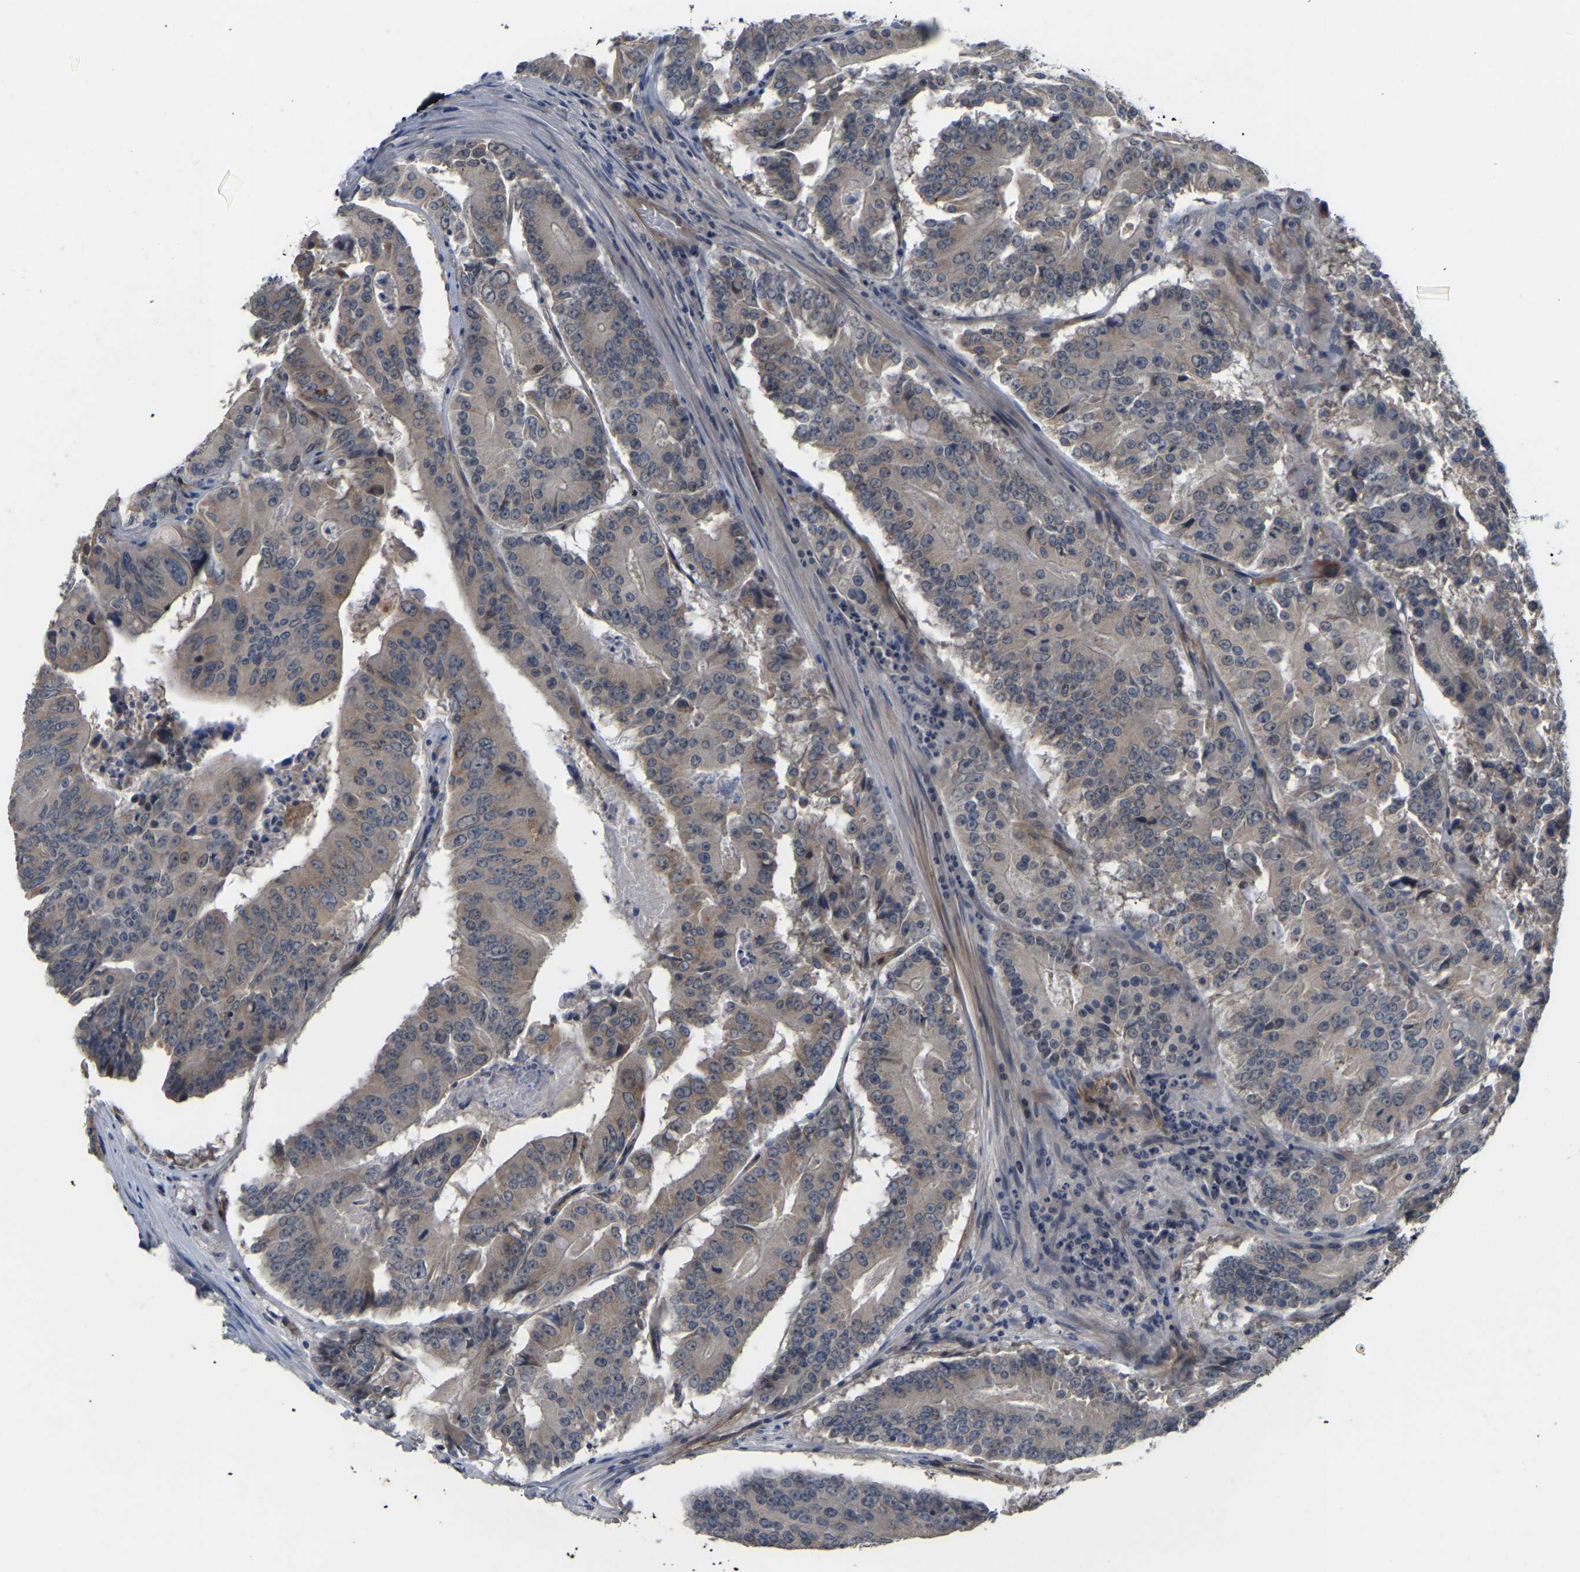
{"staining": {"intensity": "weak", "quantity": ">75%", "location": "cytoplasmic/membranous"}, "tissue": "colorectal cancer", "cell_type": "Tumor cells", "image_type": "cancer", "snomed": [{"axis": "morphology", "description": "Adenocarcinoma, NOS"}, {"axis": "topography", "description": "Colon"}], "caption": "The immunohistochemical stain shows weak cytoplasmic/membranous staining in tumor cells of colorectal cancer tissue. The staining is performed using DAB (3,3'-diaminobenzidine) brown chromogen to label protein expression. The nuclei are counter-stained blue using hematoxylin.", "gene": "HIGD2B", "patient": {"sex": "male", "age": 87}}